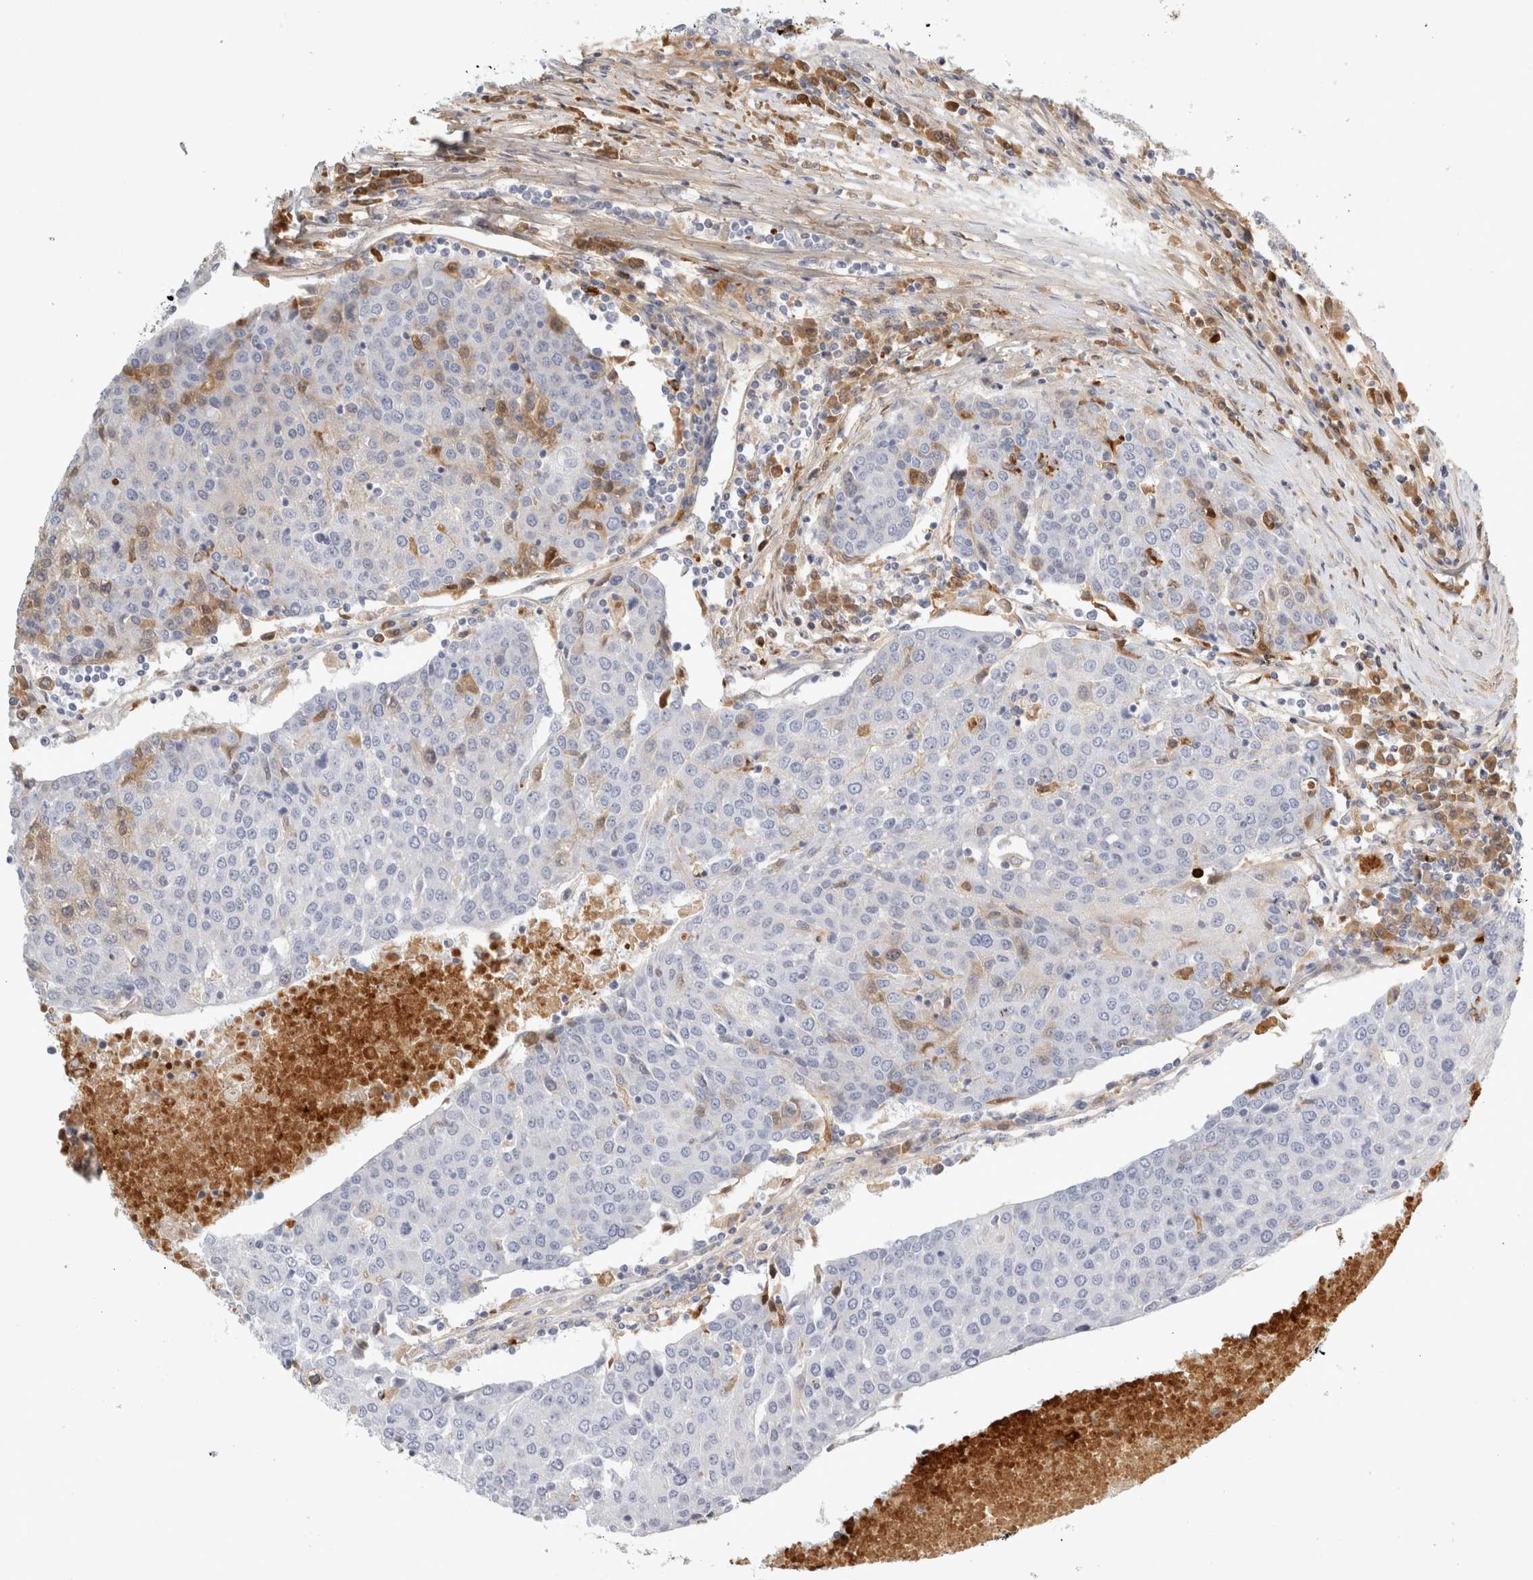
{"staining": {"intensity": "negative", "quantity": "none", "location": "none"}, "tissue": "urothelial cancer", "cell_type": "Tumor cells", "image_type": "cancer", "snomed": [{"axis": "morphology", "description": "Urothelial carcinoma, High grade"}, {"axis": "topography", "description": "Urinary bladder"}], "caption": "An immunohistochemistry (IHC) histopathology image of high-grade urothelial carcinoma is shown. There is no staining in tumor cells of high-grade urothelial carcinoma.", "gene": "FGL2", "patient": {"sex": "female", "age": 85}}